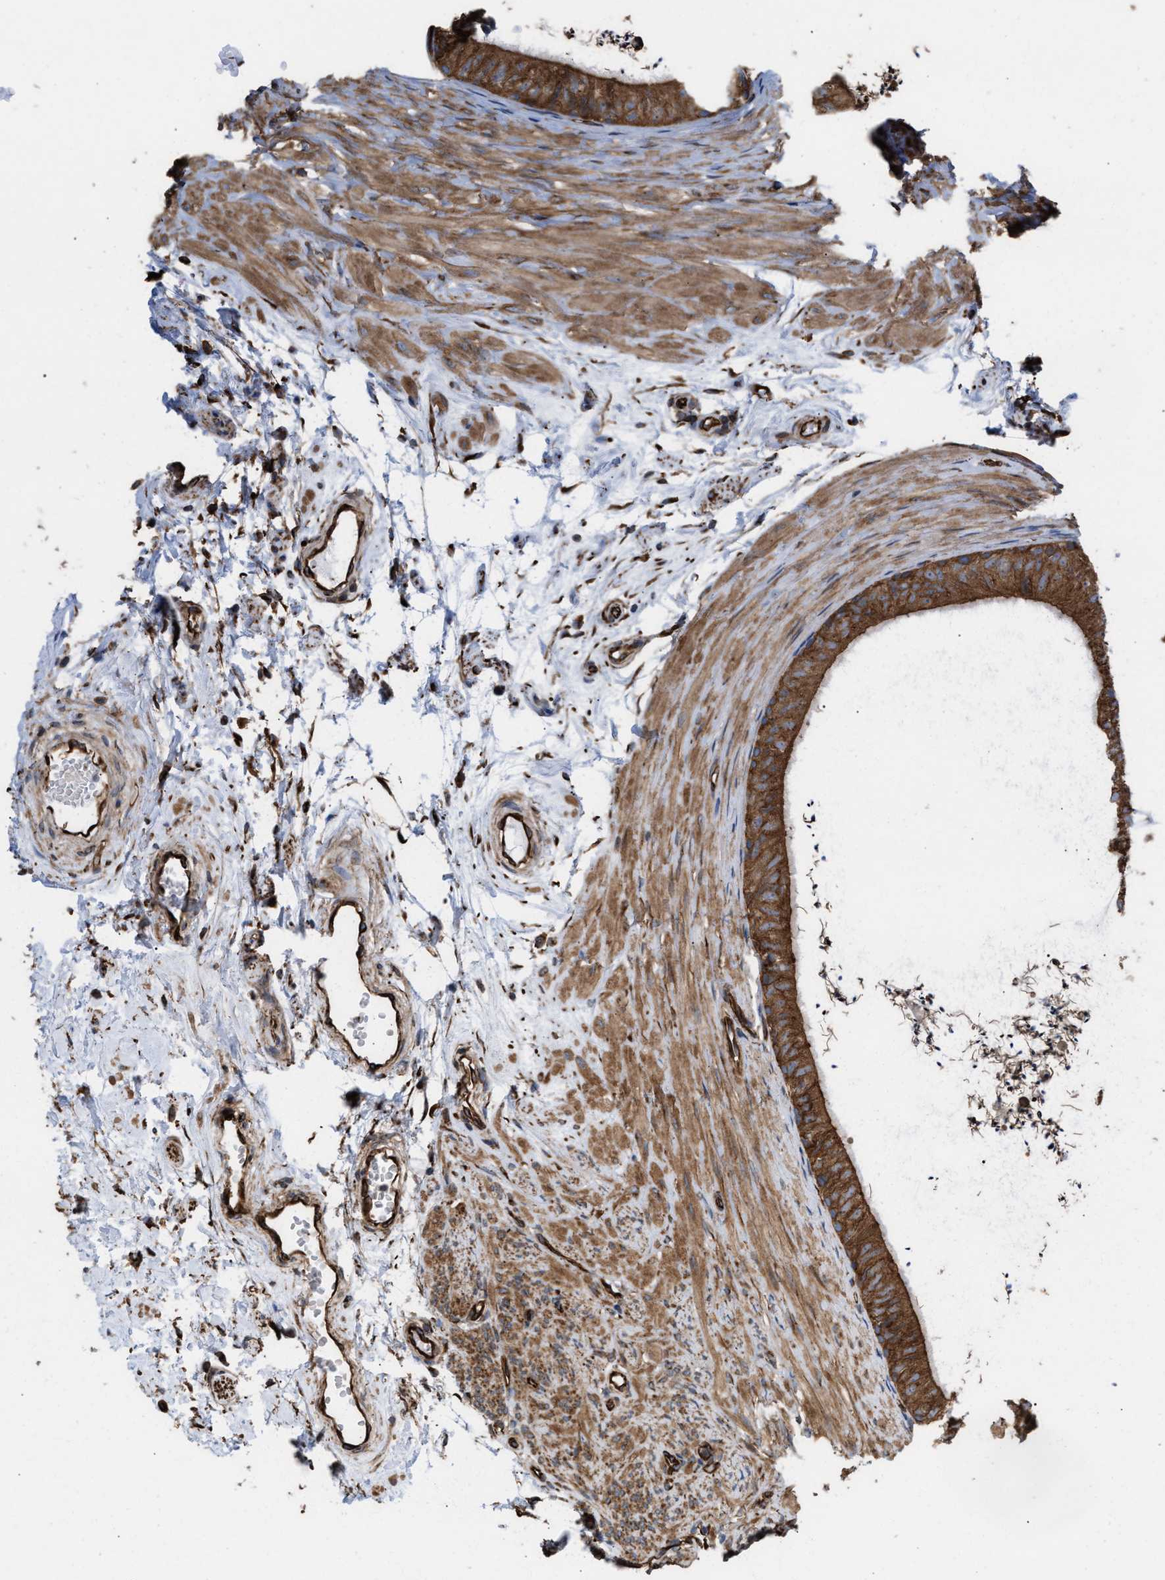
{"staining": {"intensity": "strong", "quantity": ">75%", "location": "cytoplasmic/membranous"}, "tissue": "epididymis", "cell_type": "Glandular cells", "image_type": "normal", "snomed": [{"axis": "morphology", "description": "Normal tissue, NOS"}, {"axis": "topography", "description": "Epididymis"}], "caption": "This micrograph reveals normal epididymis stained with immunohistochemistry to label a protein in brown. The cytoplasmic/membranous of glandular cells show strong positivity for the protein. Nuclei are counter-stained blue.", "gene": "EPS15L1", "patient": {"sex": "male", "age": 56}}